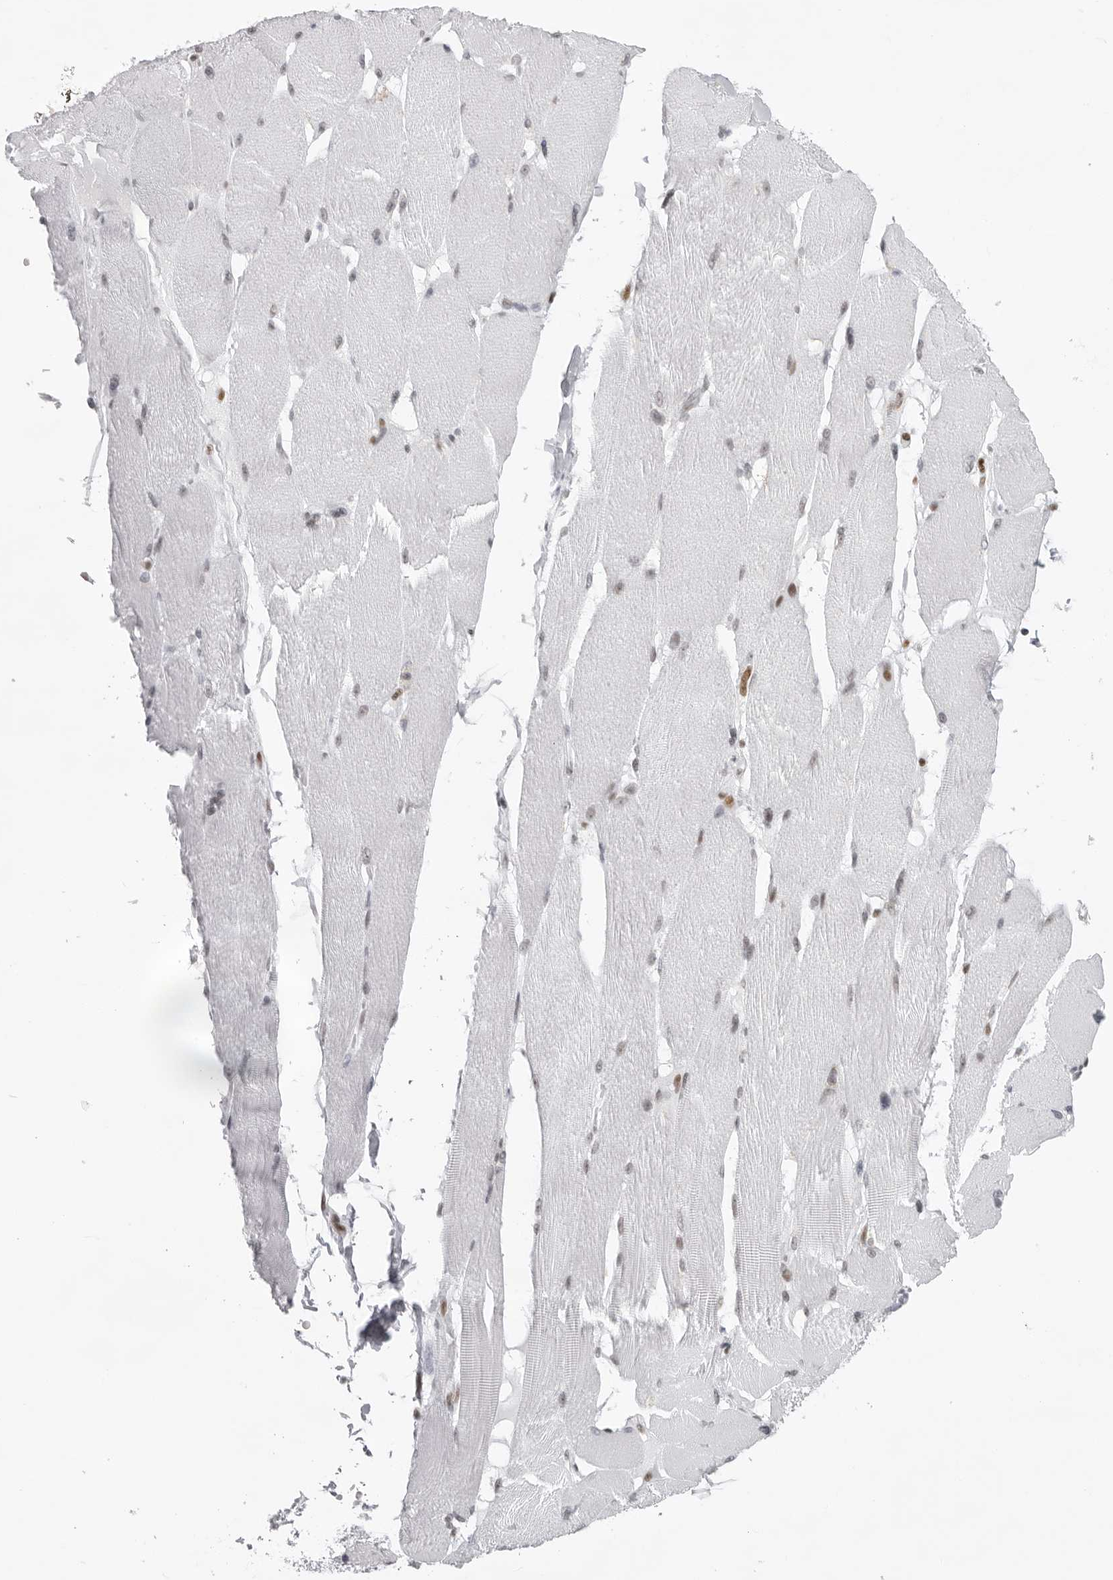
{"staining": {"intensity": "moderate", "quantity": "25%-75%", "location": "nuclear"}, "tissue": "skeletal muscle", "cell_type": "Myocytes", "image_type": "normal", "snomed": [{"axis": "morphology", "description": "Normal tissue, NOS"}, {"axis": "topography", "description": "Skin"}, {"axis": "topography", "description": "Skeletal muscle"}], "caption": "High-magnification brightfield microscopy of unremarkable skeletal muscle stained with DAB (3,3'-diaminobenzidine) (brown) and counterstained with hematoxylin (blue). myocytes exhibit moderate nuclear positivity is present in approximately25%-75% of cells. The staining was performed using DAB to visualize the protein expression in brown, while the nuclei were stained in blue with hematoxylin (Magnification: 20x).", "gene": "IRF2BP2", "patient": {"sex": "male", "age": 83}}